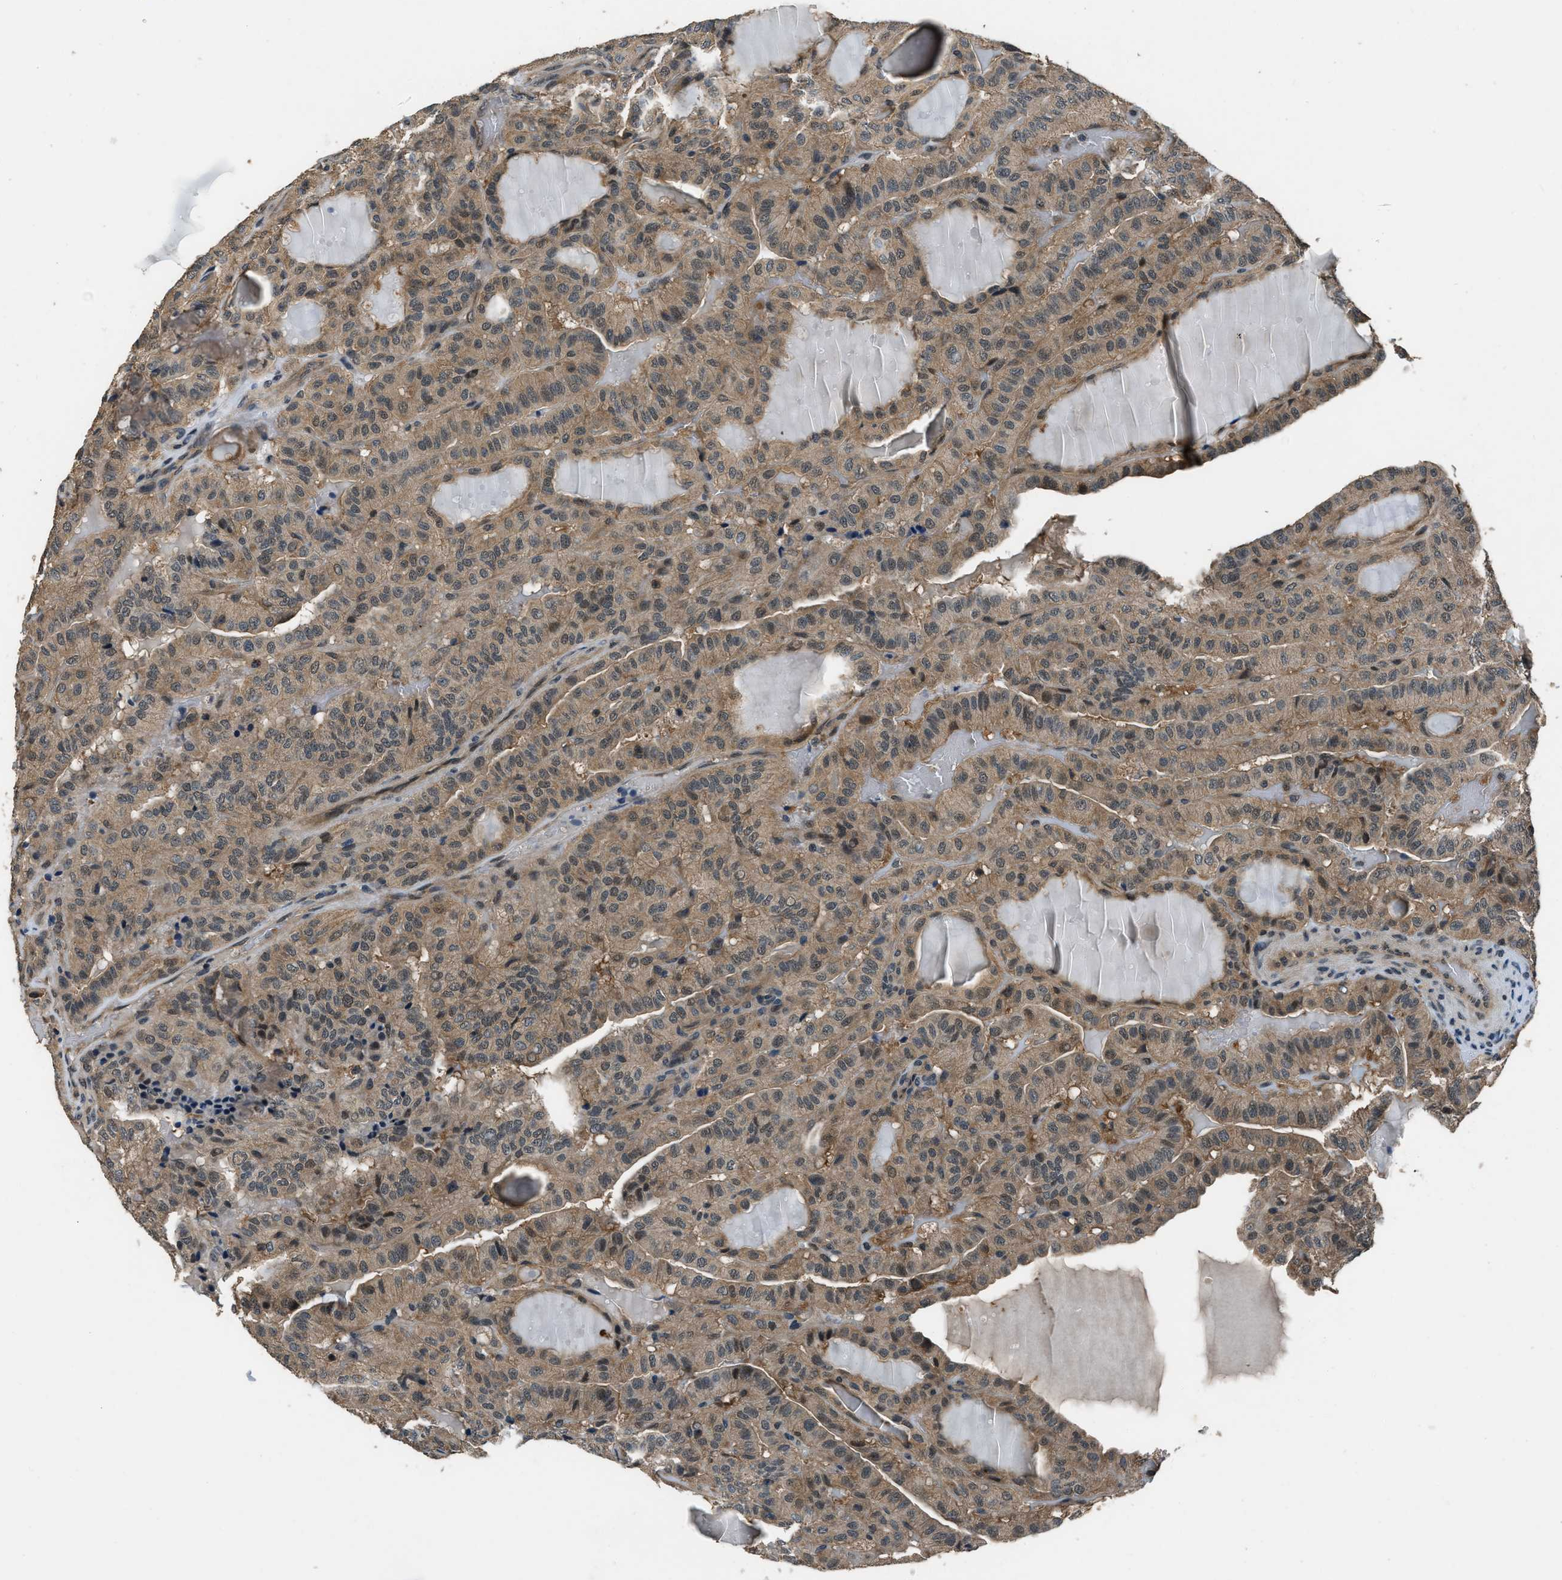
{"staining": {"intensity": "moderate", "quantity": ">75%", "location": "cytoplasmic/membranous"}, "tissue": "thyroid cancer", "cell_type": "Tumor cells", "image_type": "cancer", "snomed": [{"axis": "morphology", "description": "Papillary adenocarcinoma, NOS"}, {"axis": "topography", "description": "Thyroid gland"}], "caption": "Immunohistochemical staining of thyroid cancer (papillary adenocarcinoma) shows medium levels of moderate cytoplasmic/membranous expression in approximately >75% of tumor cells. The staining was performed using DAB, with brown indicating positive protein expression. Nuclei are stained blue with hematoxylin.", "gene": "NUDCD3", "patient": {"sex": "male", "age": 77}}